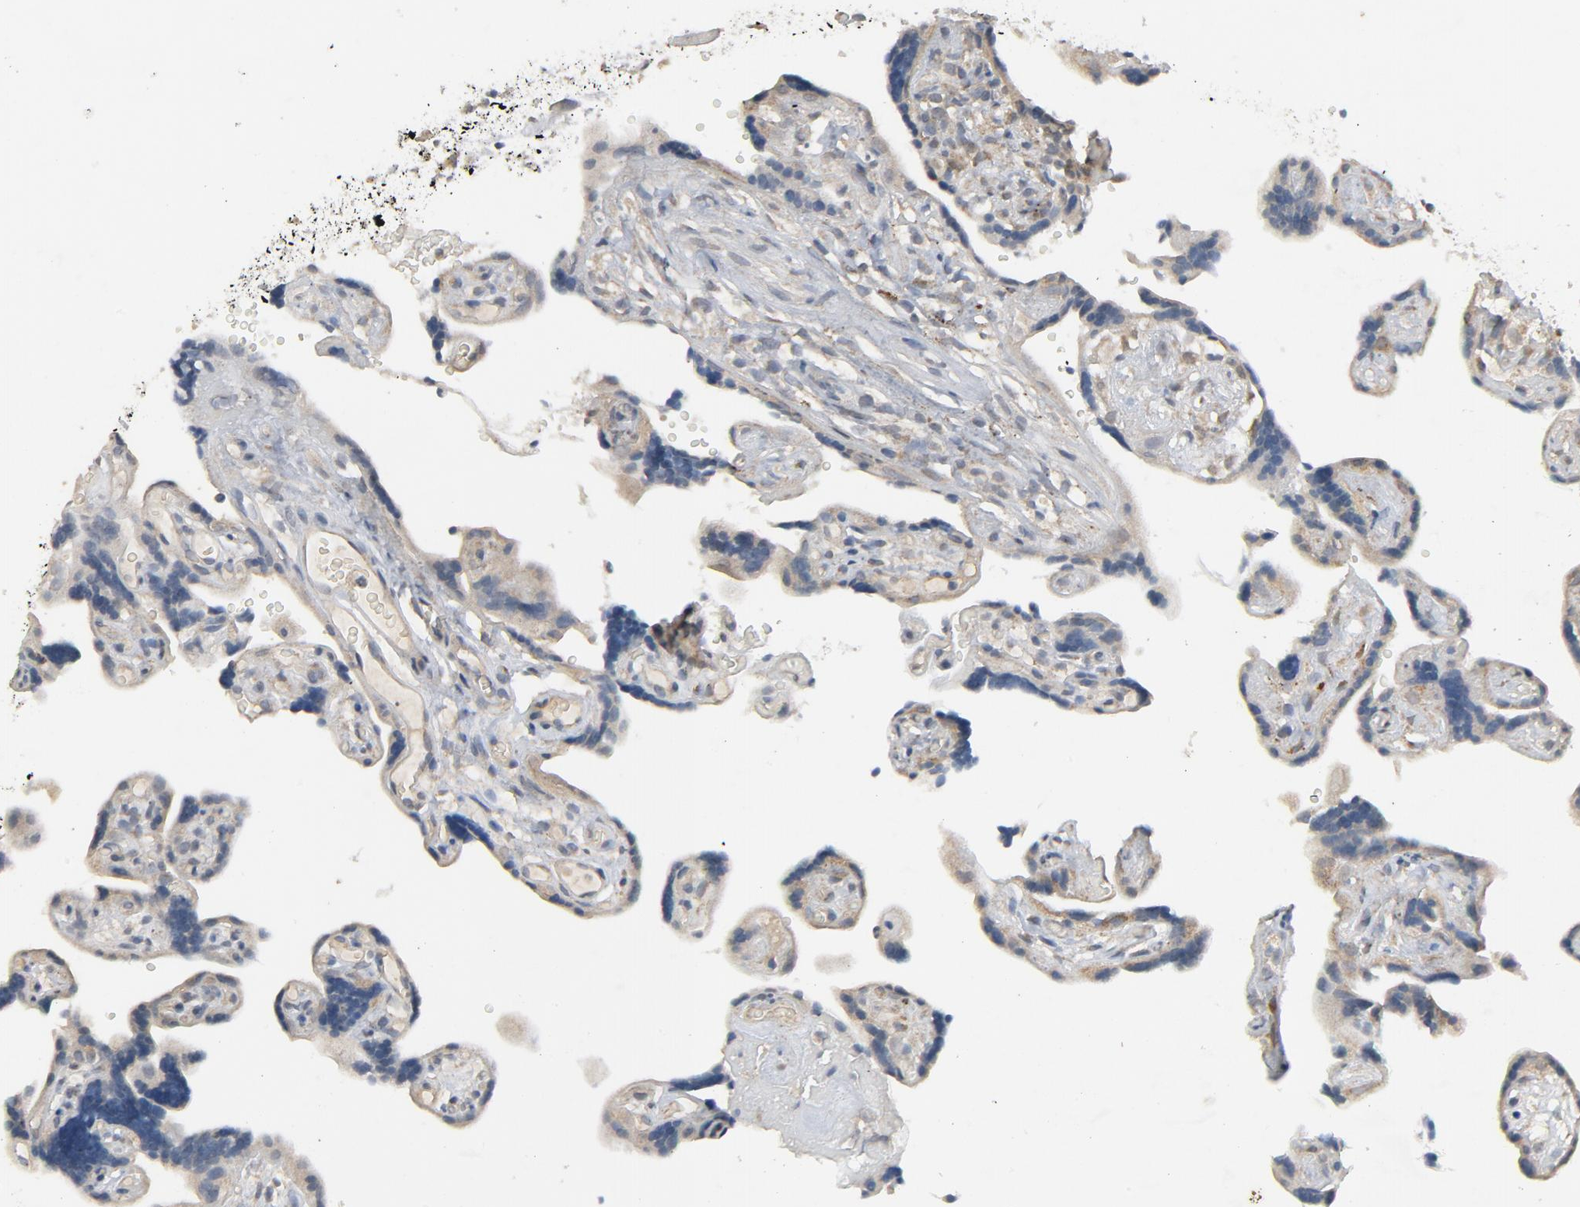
{"staining": {"intensity": "negative", "quantity": "none", "location": "none"}, "tissue": "placenta", "cell_type": "Decidual cells", "image_type": "normal", "snomed": [{"axis": "morphology", "description": "Normal tissue, NOS"}, {"axis": "topography", "description": "Placenta"}], "caption": "This is an immunohistochemistry (IHC) micrograph of benign placenta. There is no expression in decidual cells.", "gene": "C14orf119", "patient": {"sex": "female", "age": 30}}